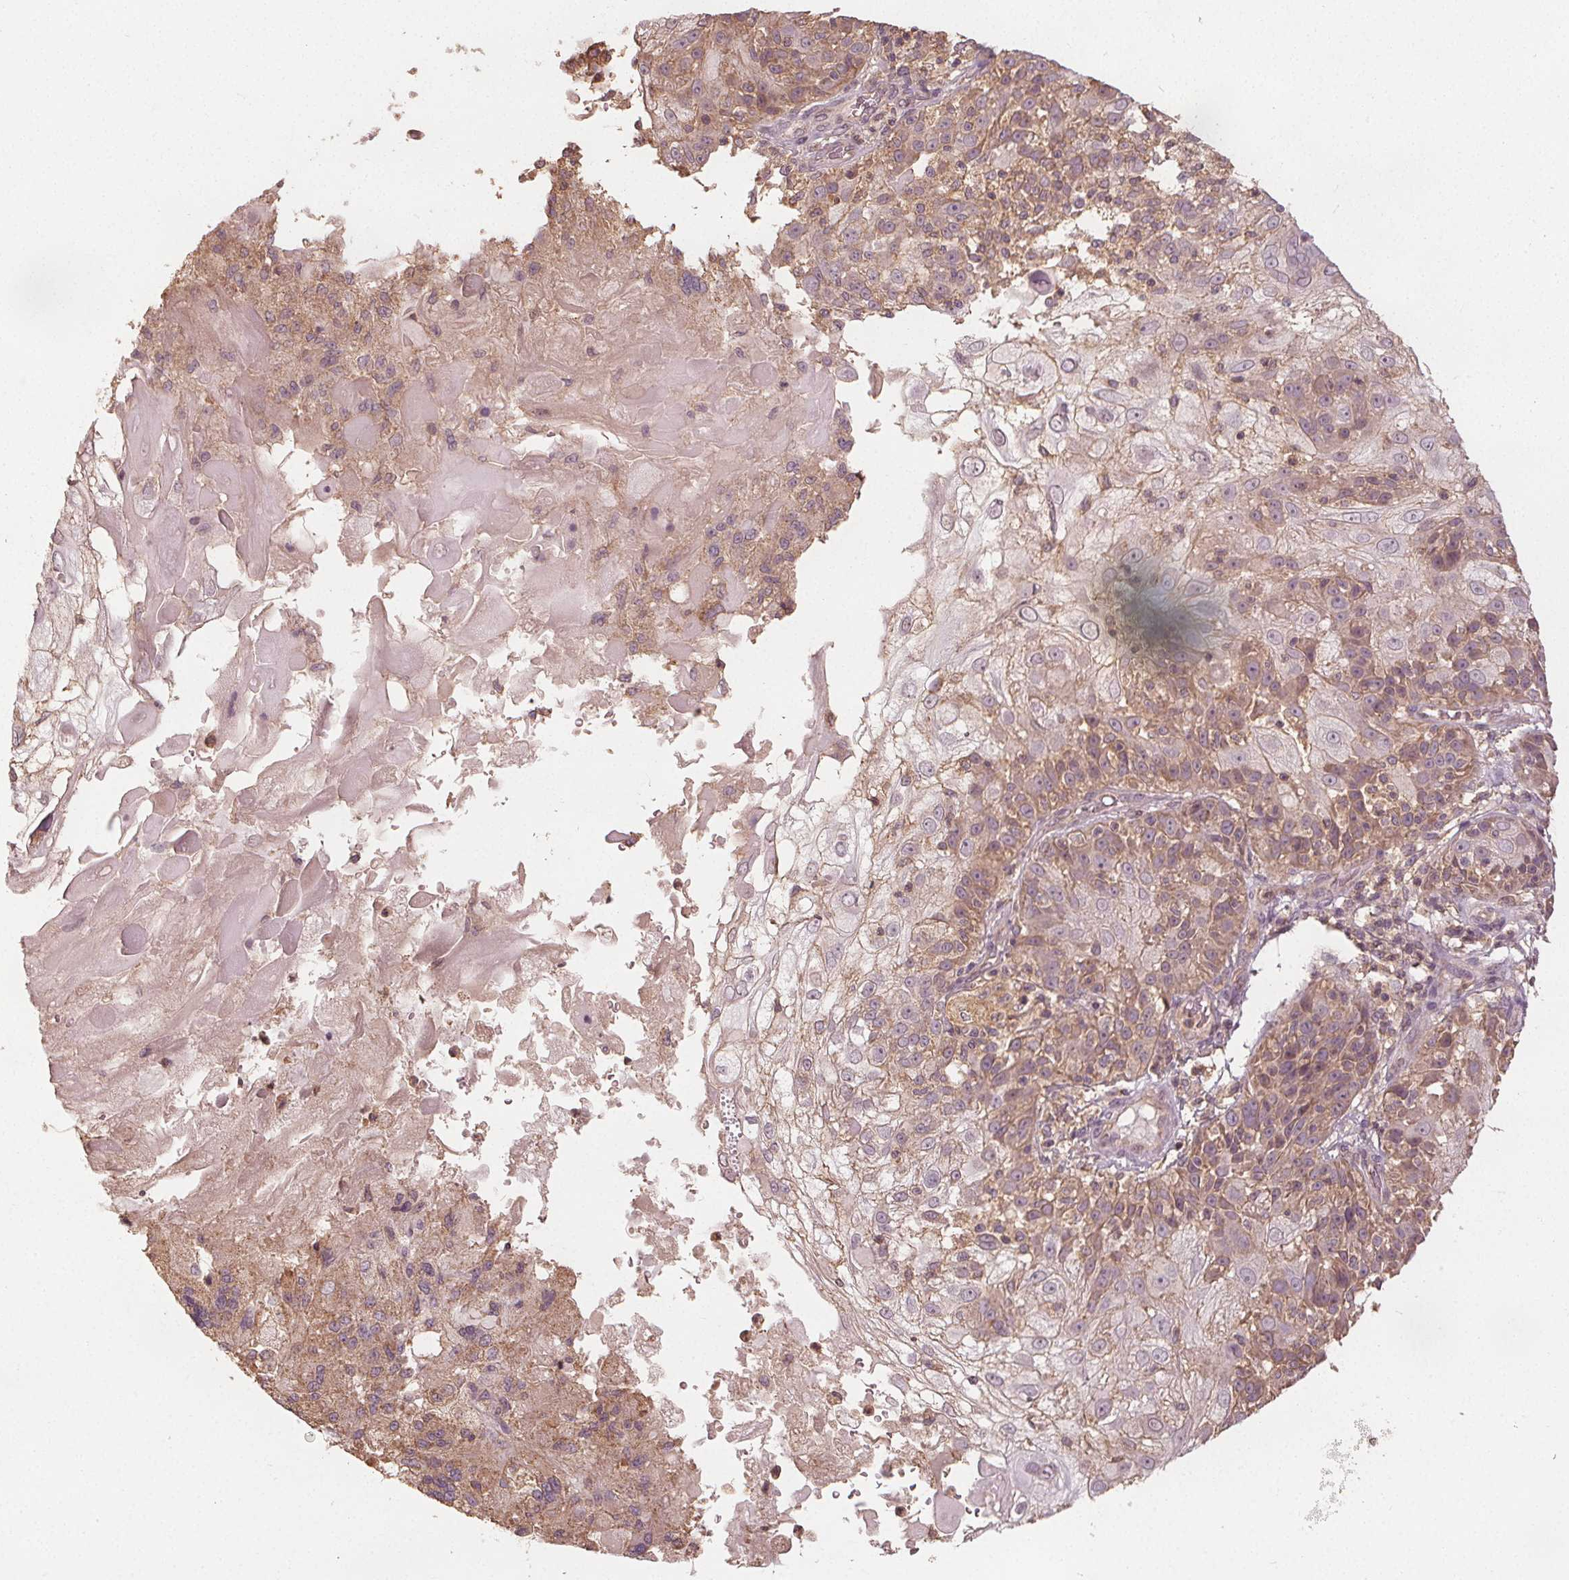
{"staining": {"intensity": "moderate", "quantity": "25%-75%", "location": "cytoplasmic/membranous"}, "tissue": "skin cancer", "cell_type": "Tumor cells", "image_type": "cancer", "snomed": [{"axis": "morphology", "description": "Normal tissue, NOS"}, {"axis": "morphology", "description": "Squamous cell carcinoma, NOS"}, {"axis": "topography", "description": "Skin"}], "caption": "Skin cancer (squamous cell carcinoma) was stained to show a protein in brown. There is medium levels of moderate cytoplasmic/membranous staining in about 25%-75% of tumor cells. (DAB IHC, brown staining for protein, blue staining for nuclei).", "gene": "GNB2", "patient": {"sex": "female", "age": 83}}